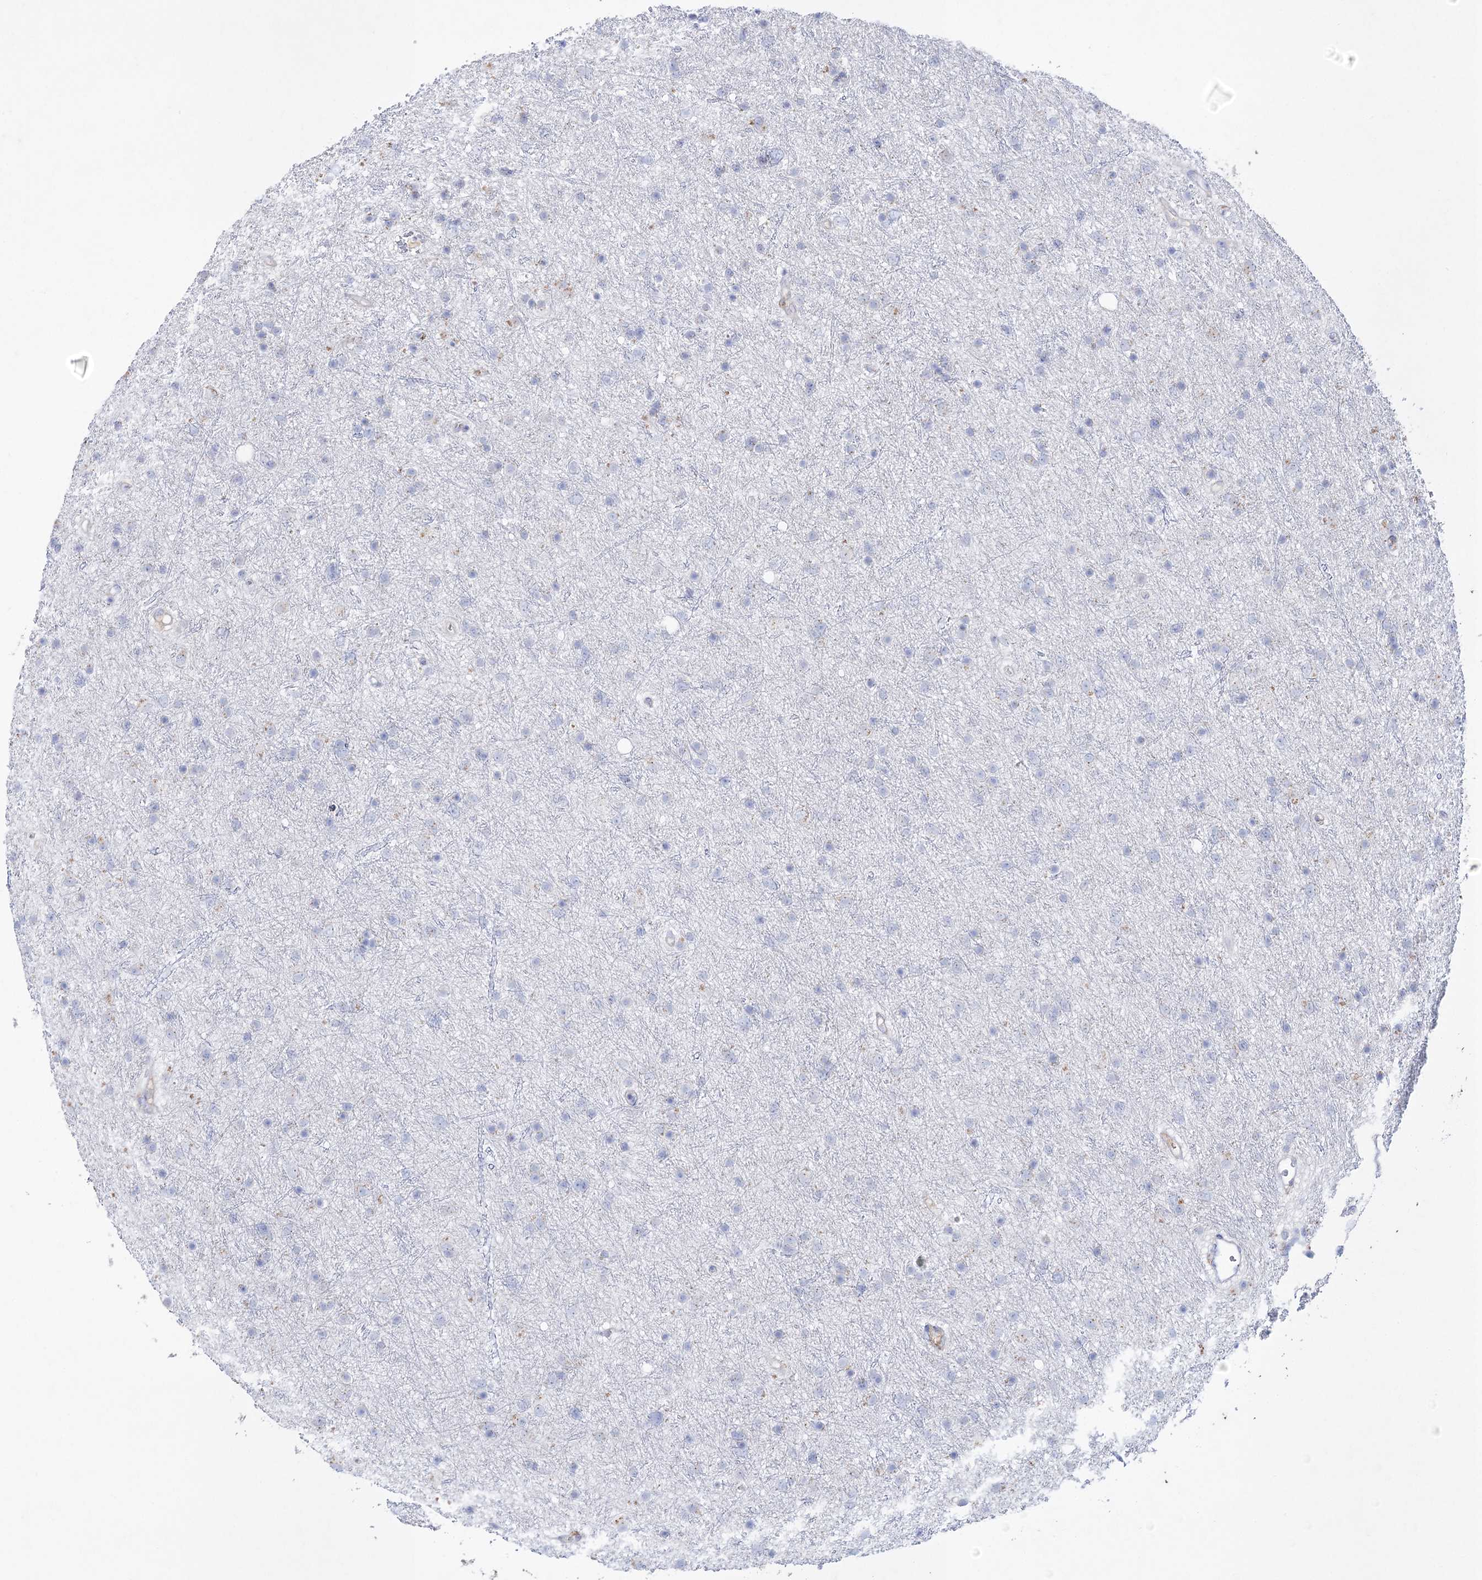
{"staining": {"intensity": "negative", "quantity": "none", "location": "none"}, "tissue": "glioma", "cell_type": "Tumor cells", "image_type": "cancer", "snomed": [{"axis": "morphology", "description": "Glioma, malignant, Low grade"}, {"axis": "topography", "description": "Cerebral cortex"}], "caption": "Photomicrograph shows no protein expression in tumor cells of malignant glioma (low-grade) tissue. The staining is performed using DAB (3,3'-diaminobenzidine) brown chromogen with nuclei counter-stained in using hematoxylin.", "gene": "NAGLU", "patient": {"sex": "female", "age": 39}}